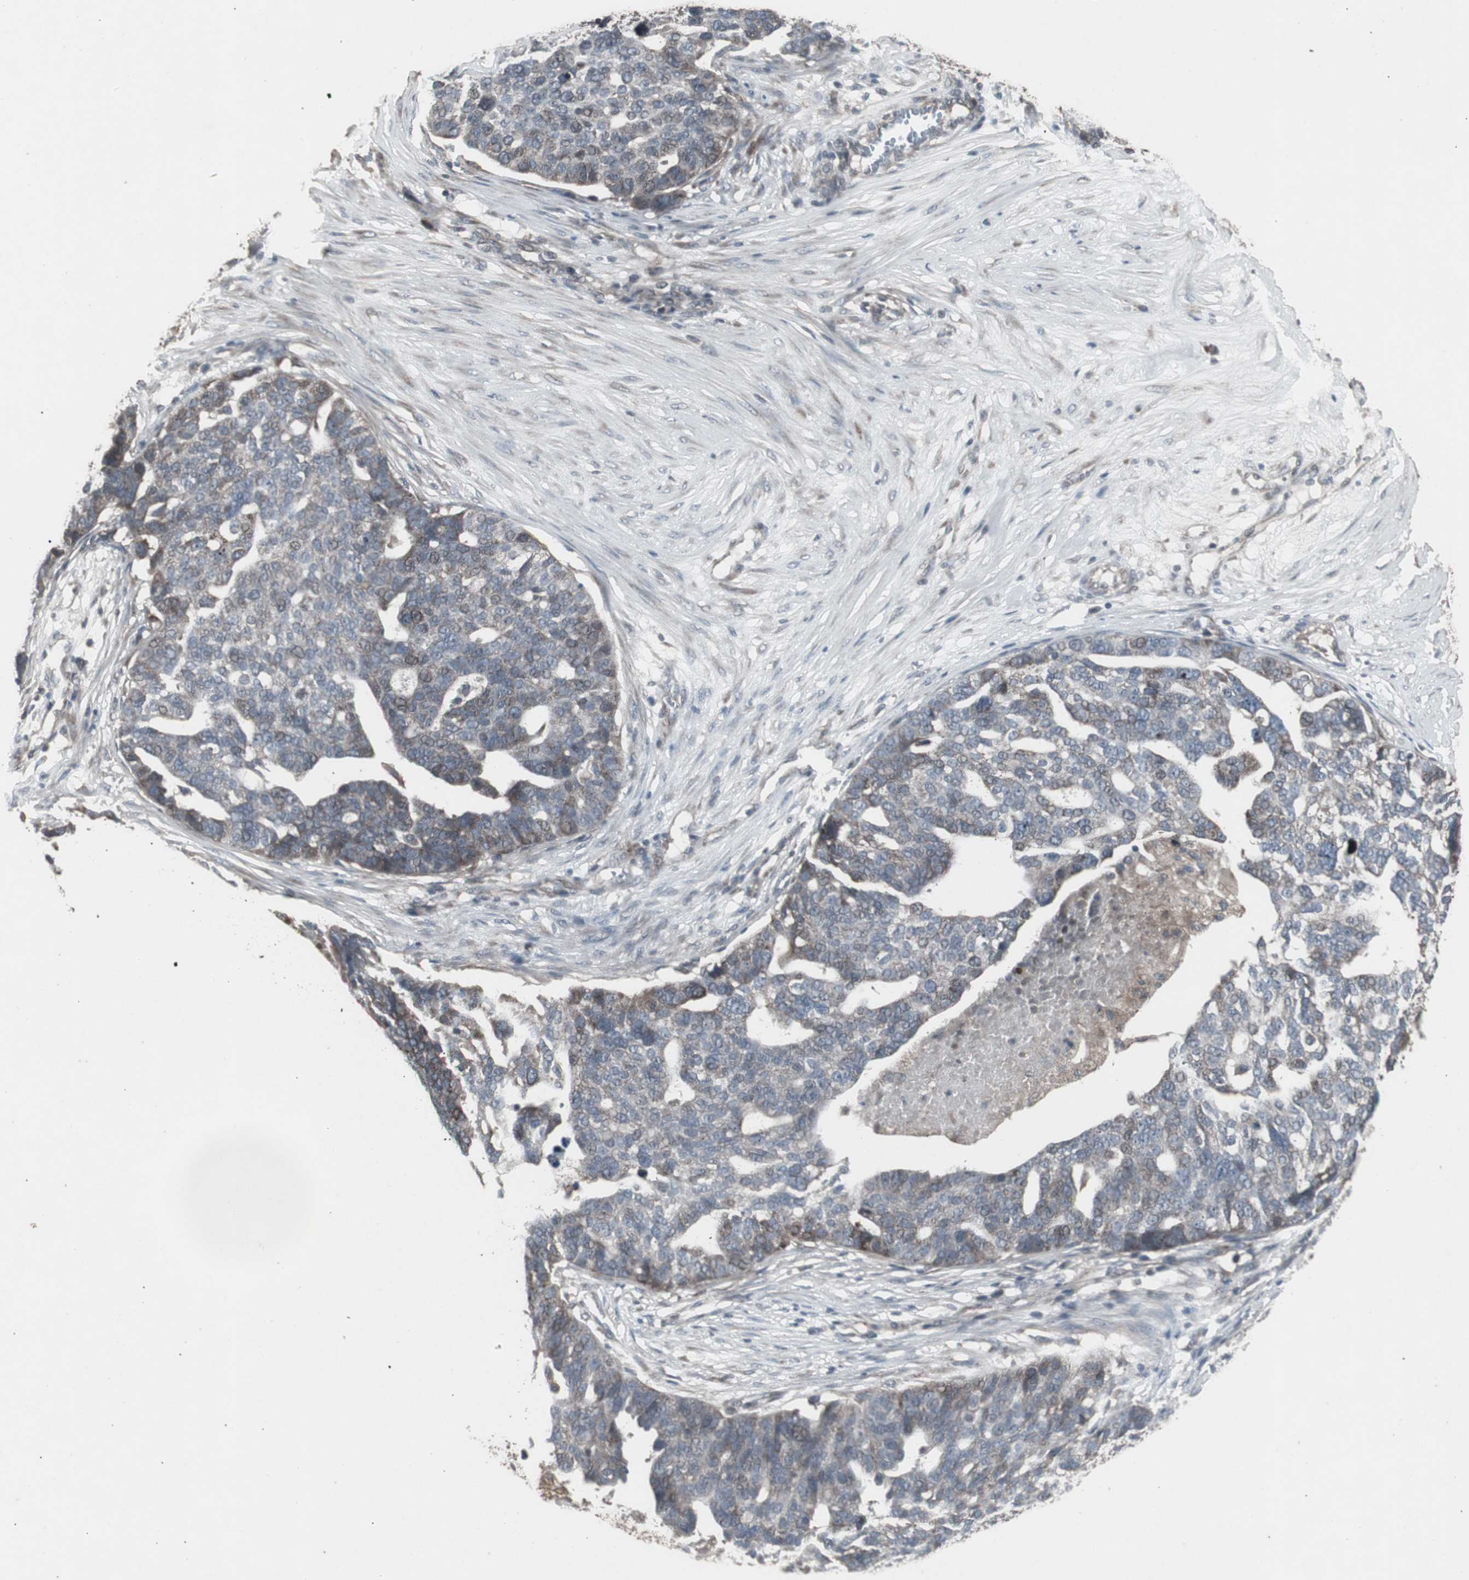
{"staining": {"intensity": "weak", "quantity": "<25%", "location": "cytoplasmic/membranous"}, "tissue": "ovarian cancer", "cell_type": "Tumor cells", "image_type": "cancer", "snomed": [{"axis": "morphology", "description": "Cystadenocarcinoma, serous, NOS"}, {"axis": "topography", "description": "Ovary"}], "caption": "An immunohistochemistry photomicrograph of ovarian cancer is shown. There is no staining in tumor cells of ovarian cancer. The staining is performed using DAB (3,3'-diaminobenzidine) brown chromogen with nuclei counter-stained in using hematoxylin.", "gene": "SSTR2", "patient": {"sex": "female", "age": 59}}